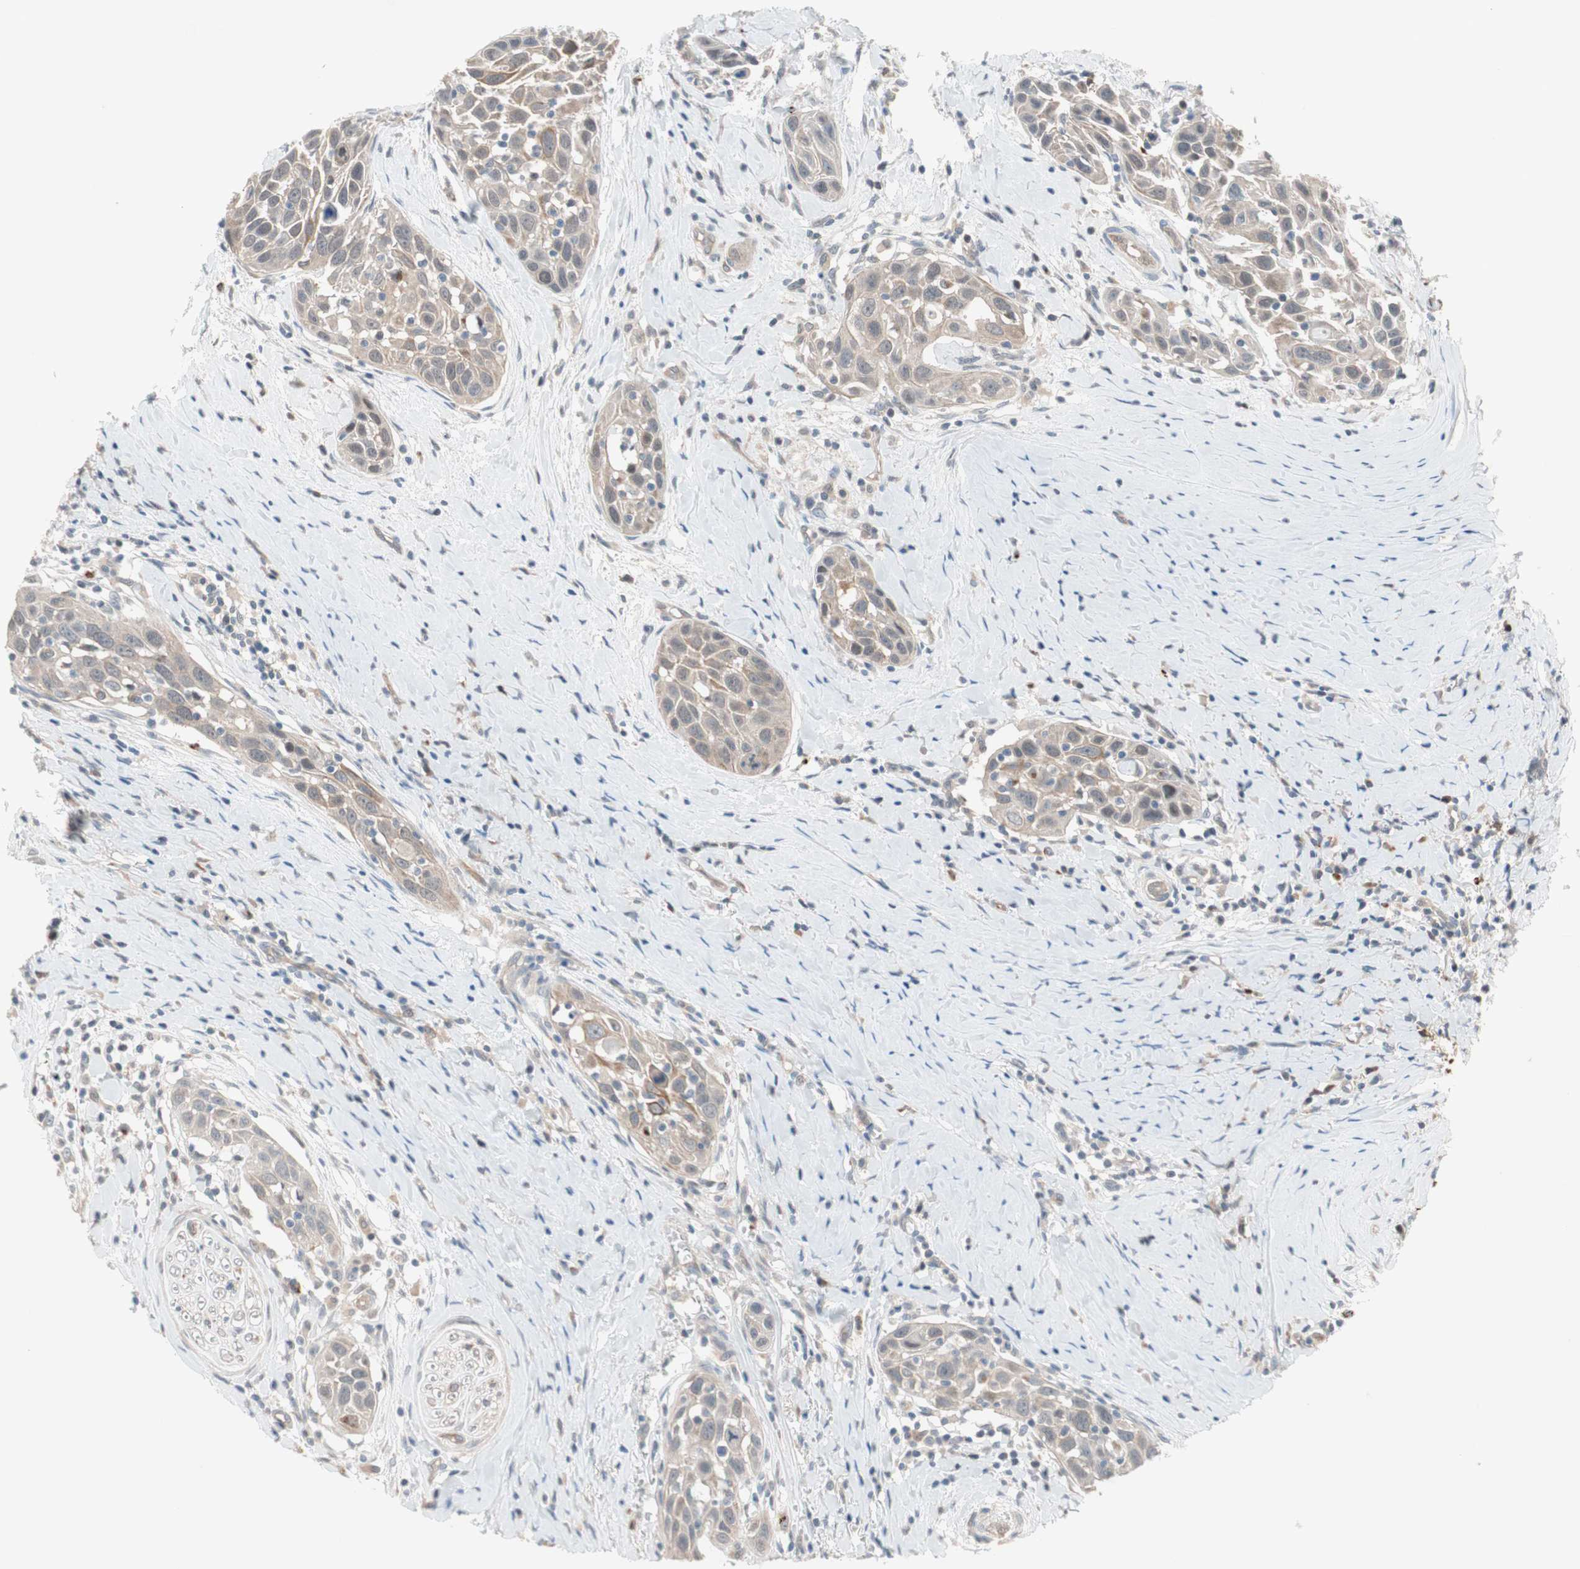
{"staining": {"intensity": "weak", "quantity": "25%-75%", "location": "cytoplasmic/membranous"}, "tissue": "head and neck cancer", "cell_type": "Tumor cells", "image_type": "cancer", "snomed": [{"axis": "morphology", "description": "Normal tissue, NOS"}, {"axis": "morphology", "description": "Squamous cell carcinoma, NOS"}, {"axis": "topography", "description": "Oral tissue"}, {"axis": "topography", "description": "Head-Neck"}], "caption": "Human head and neck squamous cell carcinoma stained with a protein marker reveals weak staining in tumor cells.", "gene": "PIK3R3", "patient": {"sex": "female", "age": 50}}